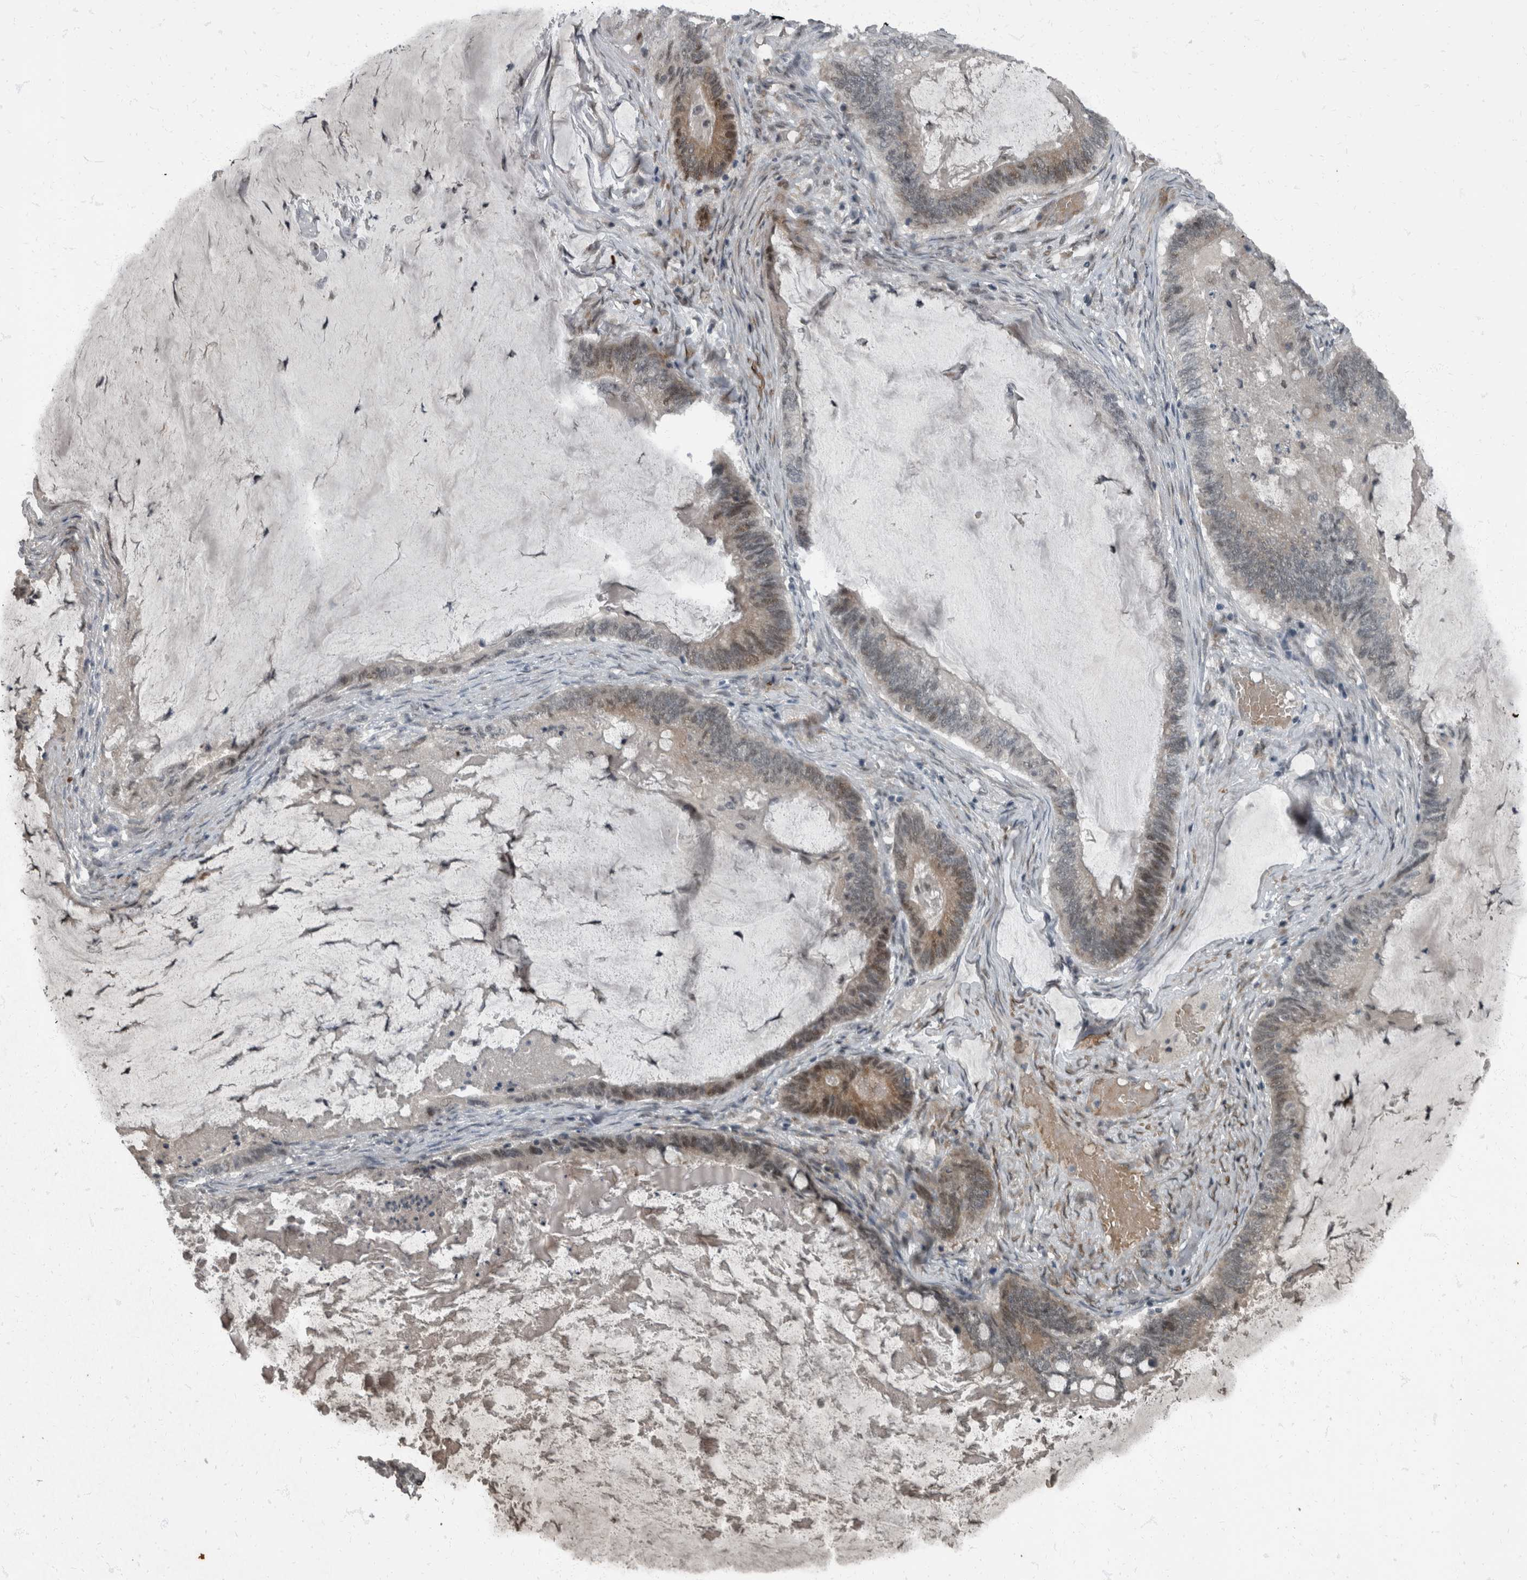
{"staining": {"intensity": "moderate", "quantity": "<25%", "location": "cytoplasmic/membranous,nuclear"}, "tissue": "ovarian cancer", "cell_type": "Tumor cells", "image_type": "cancer", "snomed": [{"axis": "morphology", "description": "Cystadenocarcinoma, mucinous, NOS"}, {"axis": "topography", "description": "Ovary"}], "caption": "Tumor cells show low levels of moderate cytoplasmic/membranous and nuclear staining in about <25% of cells in human ovarian cancer.", "gene": "WDR33", "patient": {"sex": "female", "age": 61}}